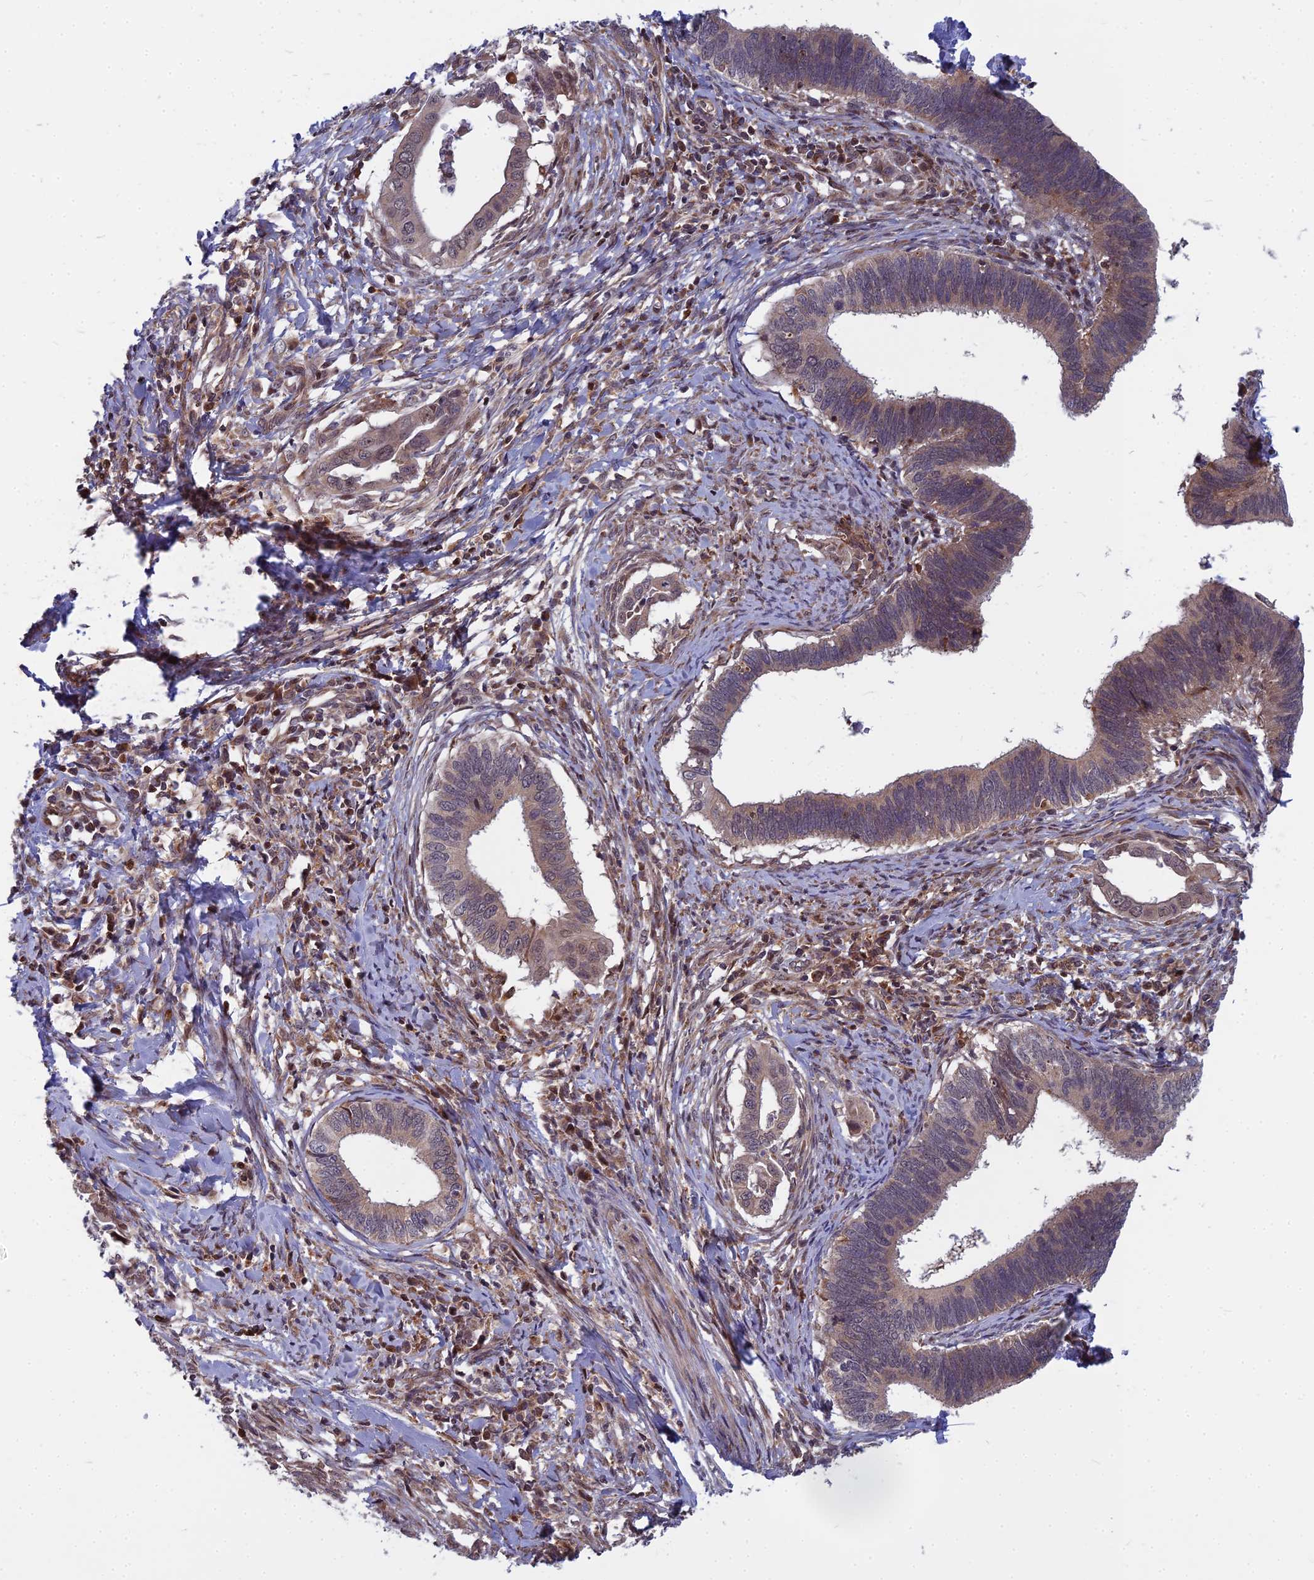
{"staining": {"intensity": "weak", "quantity": "25%-75%", "location": "cytoplasmic/membranous,nuclear"}, "tissue": "cervical cancer", "cell_type": "Tumor cells", "image_type": "cancer", "snomed": [{"axis": "morphology", "description": "Adenocarcinoma, NOS"}, {"axis": "topography", "description": "Cervix"}], "caption": "Immunohistochemistry (IHC) (DAB (3,3'-diaminobenzidine)) staining of cervical cancer shows weak cytoplasmic/membranous and nuclear protein staining in approximately 25%-75% of tumor cells.", "gene": "COMMD2", "patient": {"sex": "female", "age": 42}}